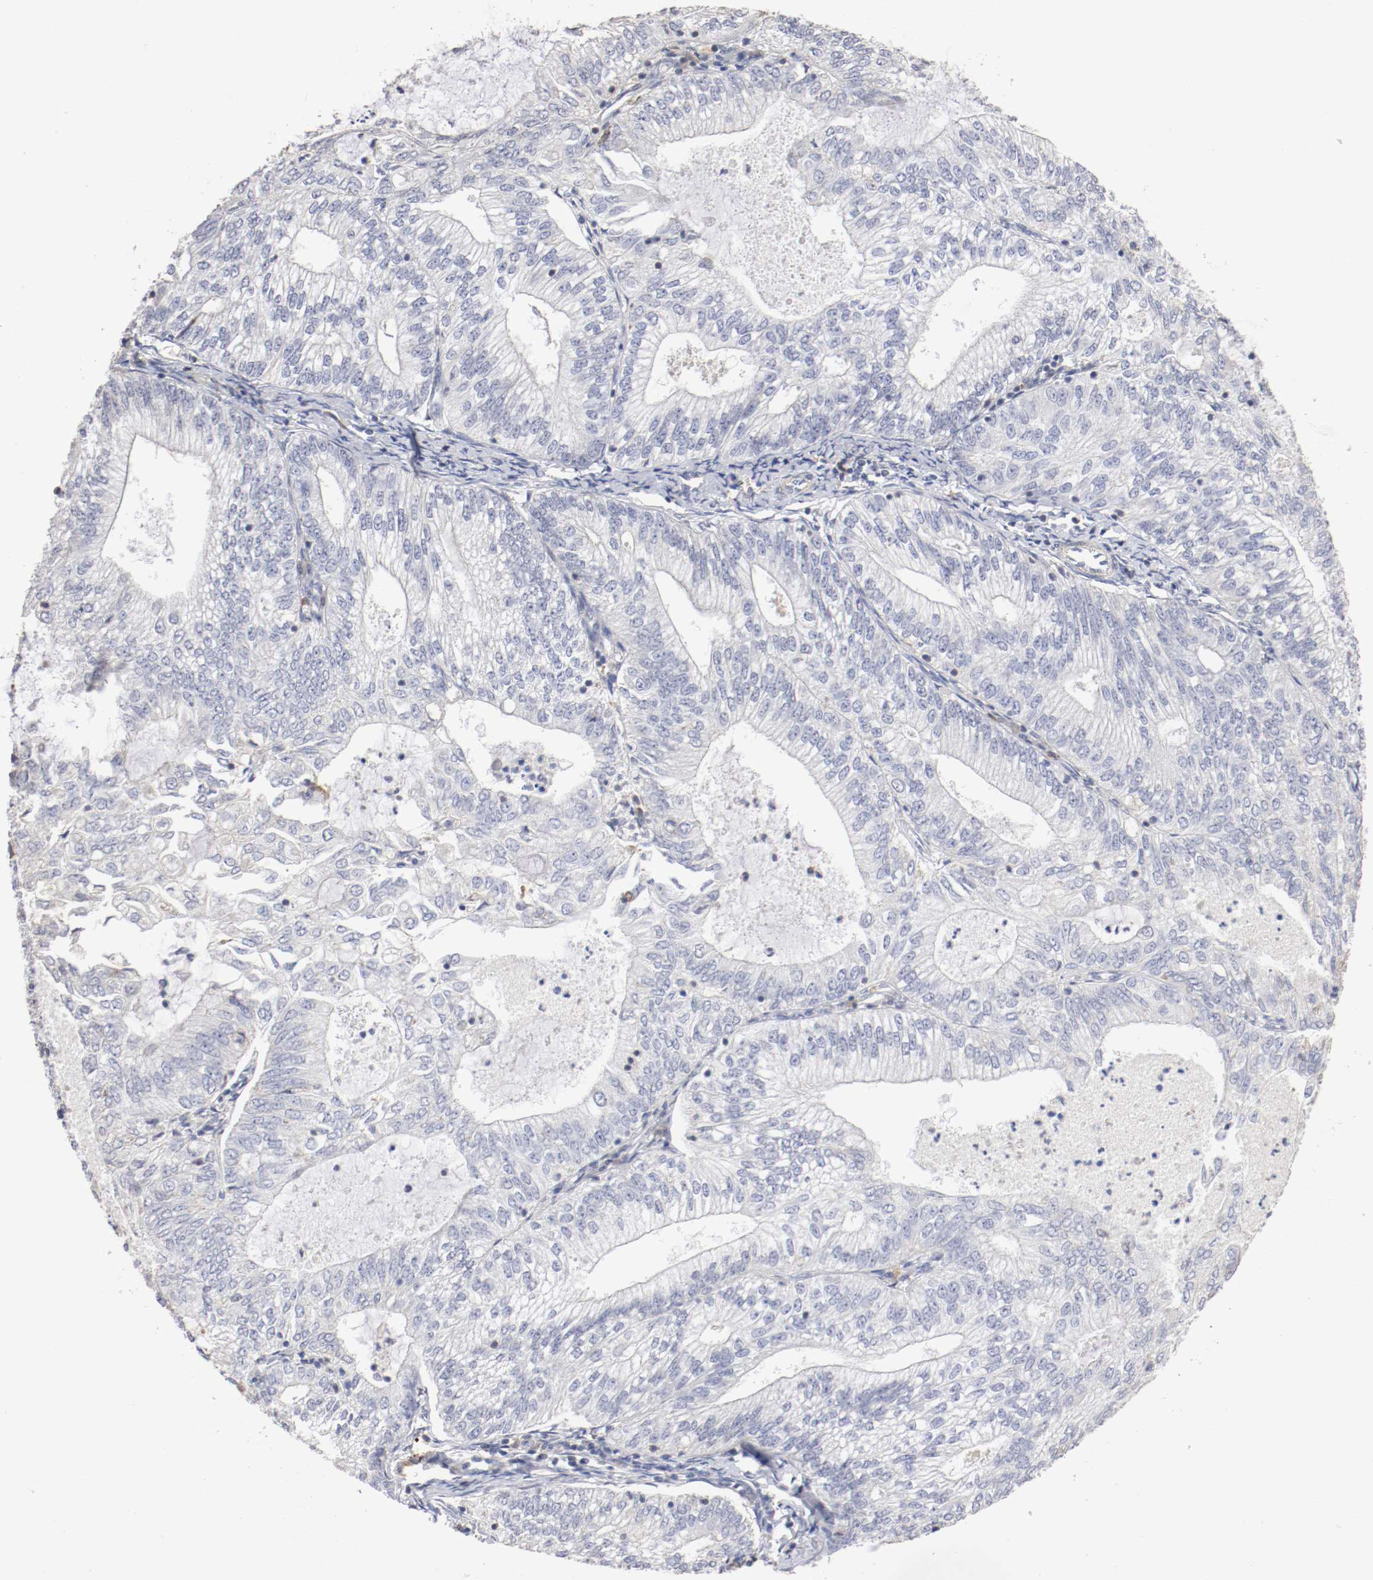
{"staining": {"intensity": "negative", "quantity": "none", "location": "none"}, "tissue": "endometrial cancer", "cell_type": "Tumor cells", "image_type": "cancer", "snomed": [{"axis": "morphology", "description": "Adenocarcinoma, NOS"}, {"axis": "topography", "description": "Endometrium"}], "caption": "The IHC micrograph has no significant expression in tumor cells of endometrial cancer (adenocarcinoma) tissue.", "gene": "CDK6", "patient": {"sex": "female", "age": 69}}